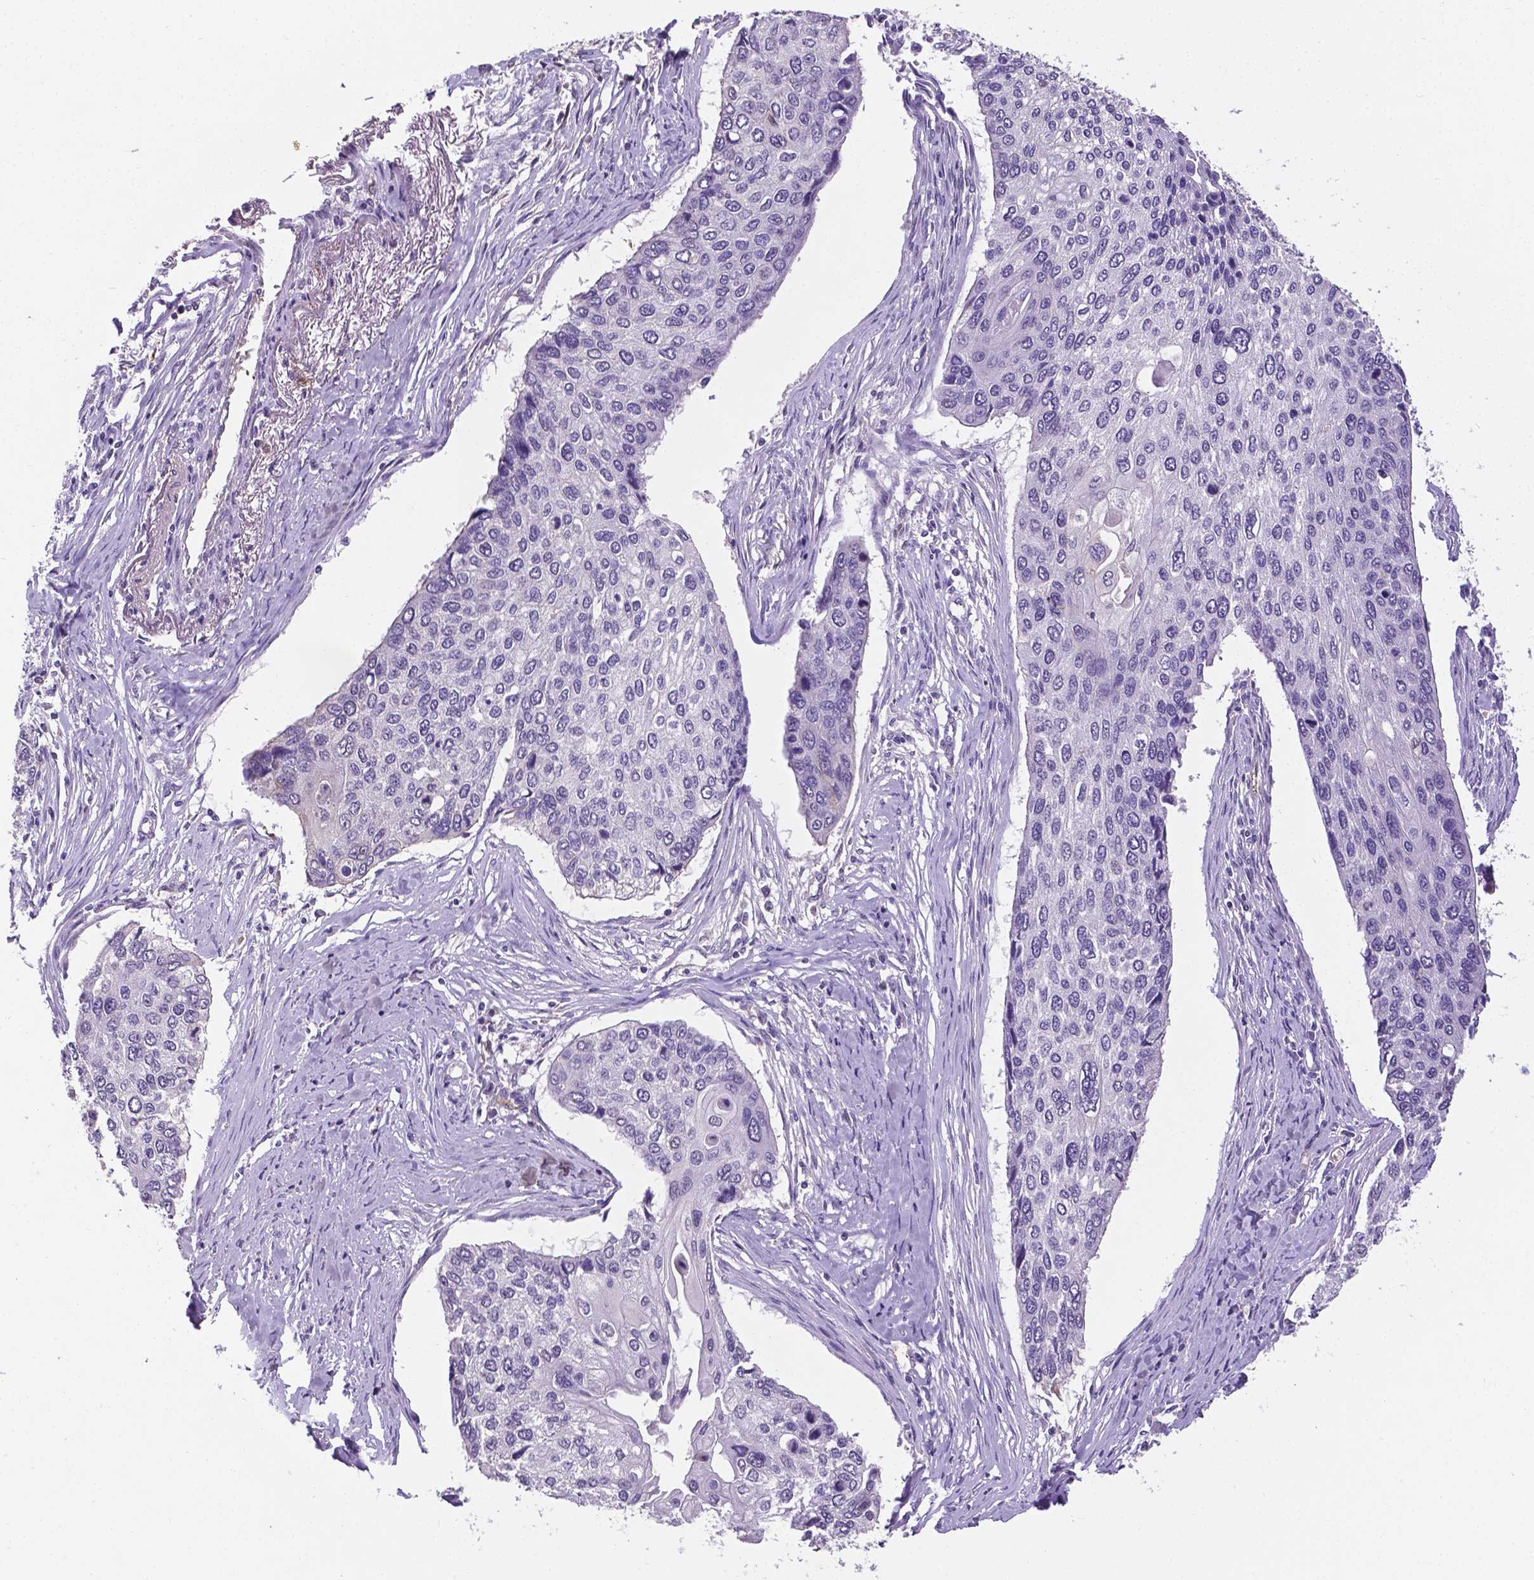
{"staining": {"intensity": "negative", "quantity": "none", "location": "none"}, "tissue": "lung cancer", "cell_type": "Tumor cells", "image_type": "cancer", "snomed": [{"axis": "morphology", "description": "Squamous cell carcinoma, NOS"}, {"axis": "morphology", "description": "Squamous cell carcinoma, metastatic, NOS"}, {"axis": "topography", "description": "Lung"}], "caption": "Tumor cells show no significant expression in lung cancer.", "gene": "APOE", "patient": {"sex": "male", "age": 63}}